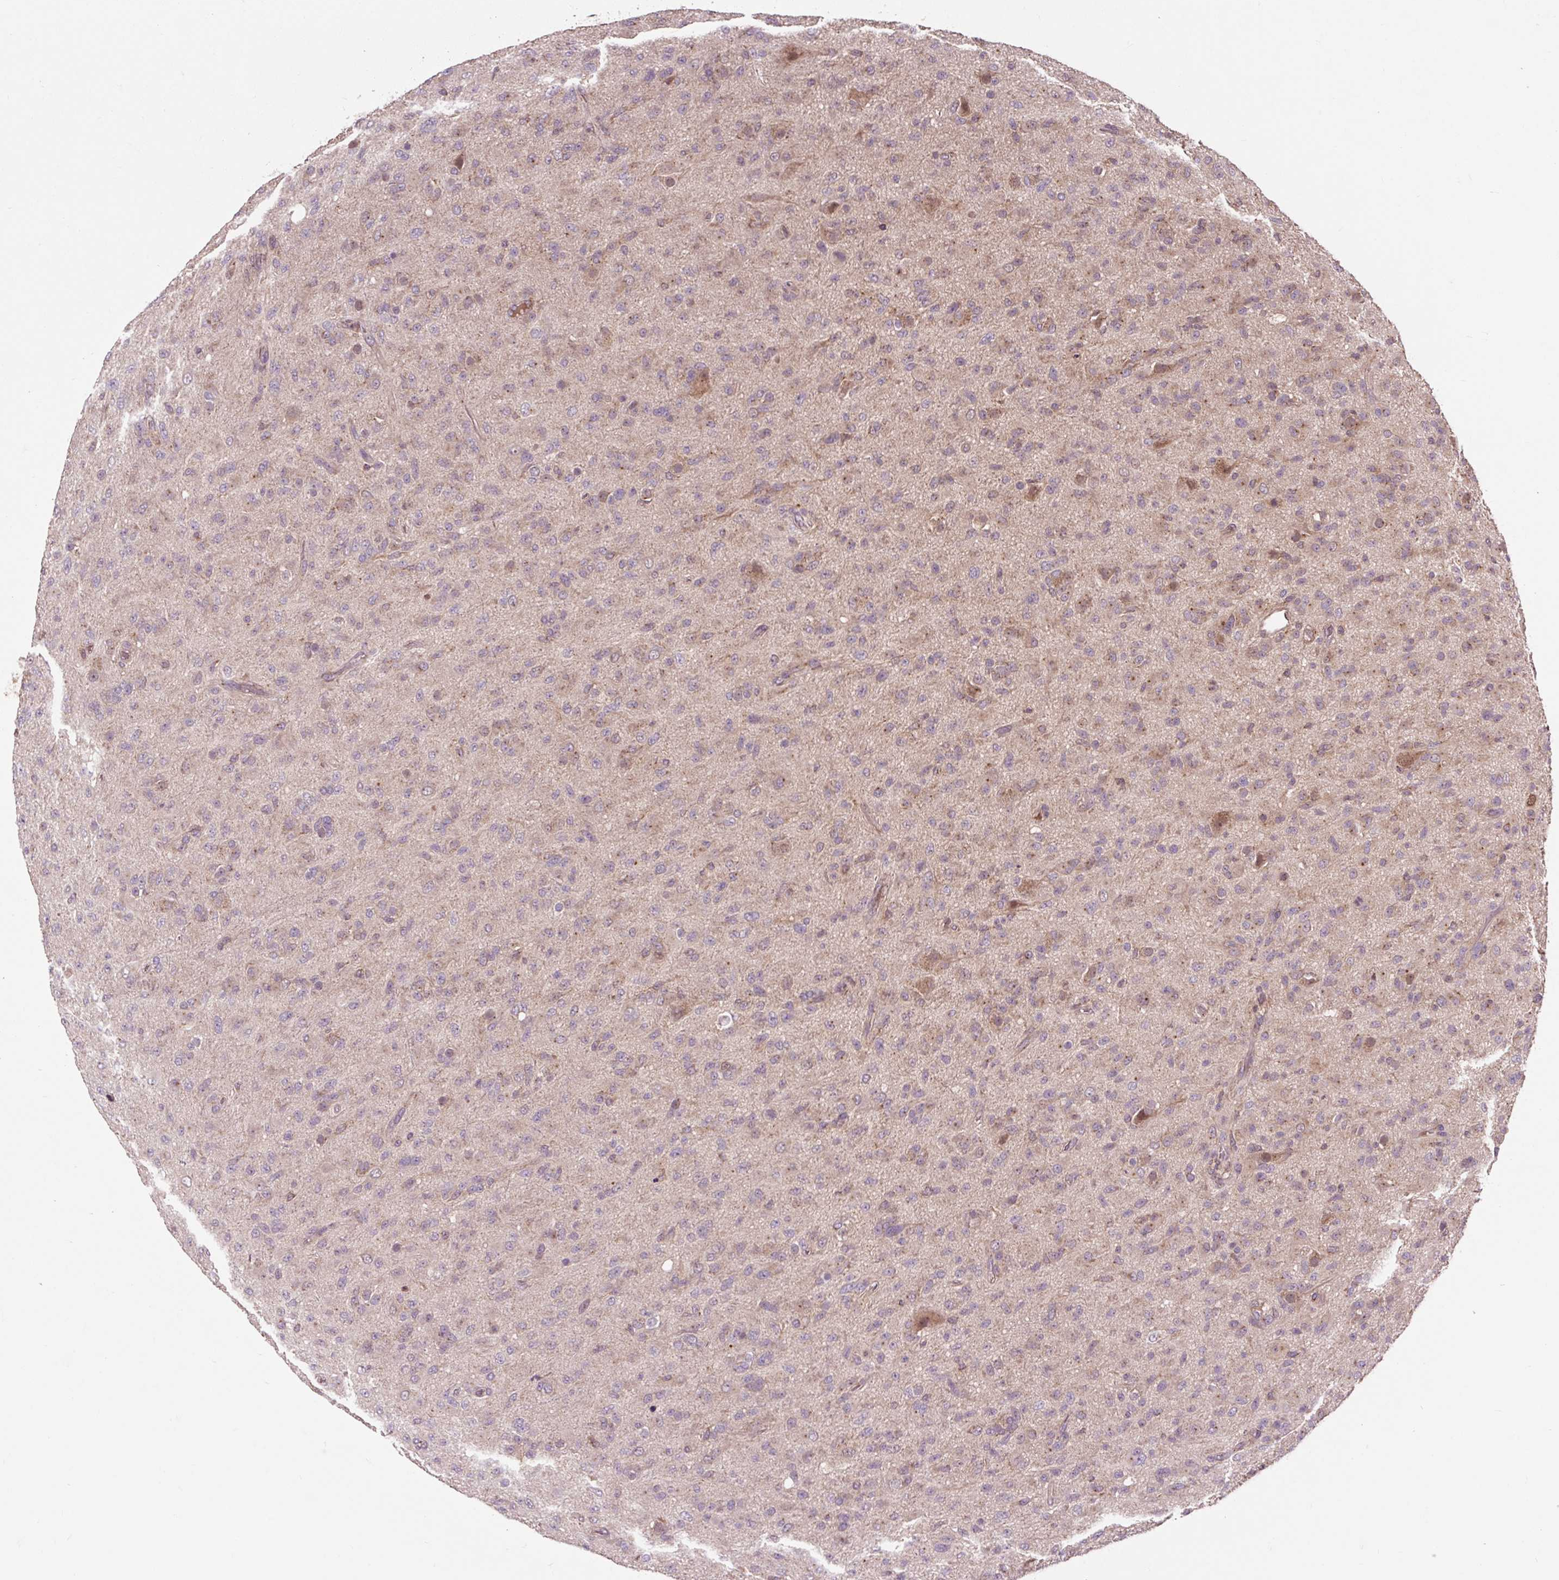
{"staining": {"intensity": "negative", "quantity": "none", "location": "none"}, "tissue": "glioma", "cell_type": "Tumor cells", "image_type": "cancer", "snomed": [{"axis": "morphology", "description": "Glioma, malignant, Low grade"}, {"axis": "topography", "description": "Brain"}], "caption": "This is a photomicrograph of immunohistochemistry (IHC) staining of glioma, which shows no positivity in tumor cells.", "gene": "MMS19", "patient": {"sex": "male", "age": 65}}